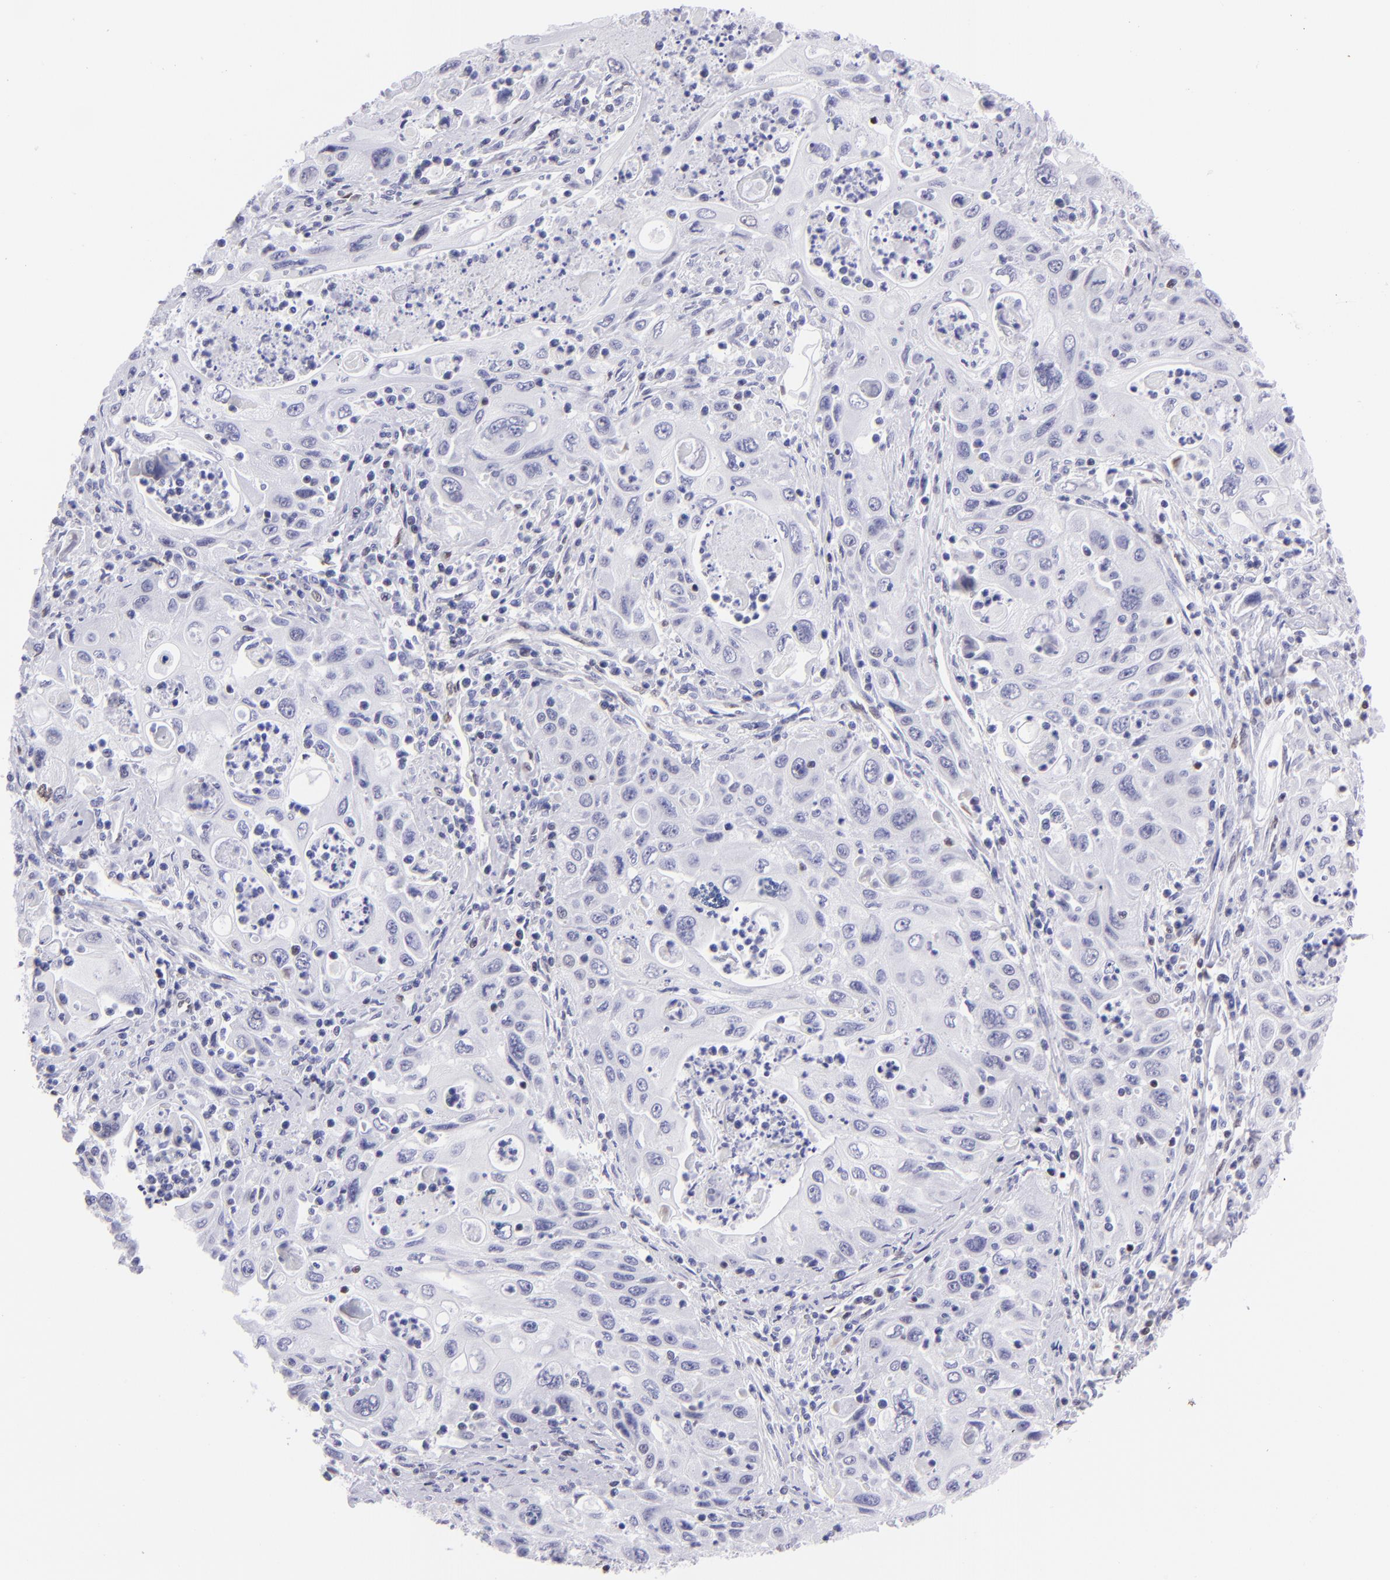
{"staining": {"intensity": "negative", "quantity": "none", "location": "none"}, "tissue": "pancreatic cancer", "cell_type": "Tumor cells", "image_type": "cancer", "snomed": [{"axis": "morphology", "description": "Adenocarcinoma, NOS"}, {"axis": "topography", "description": "Pancreas"}], "caption": "High magnification brightfield microscopy of pancreatic cancer stained with DAB (3,3'-diaminobenzidine) (brown) and counterstained with hematoxylin (blue): tumor cells show no significant positivity.", "gene": "ETS1", "patient": {"sex": "male", "age": 70}}